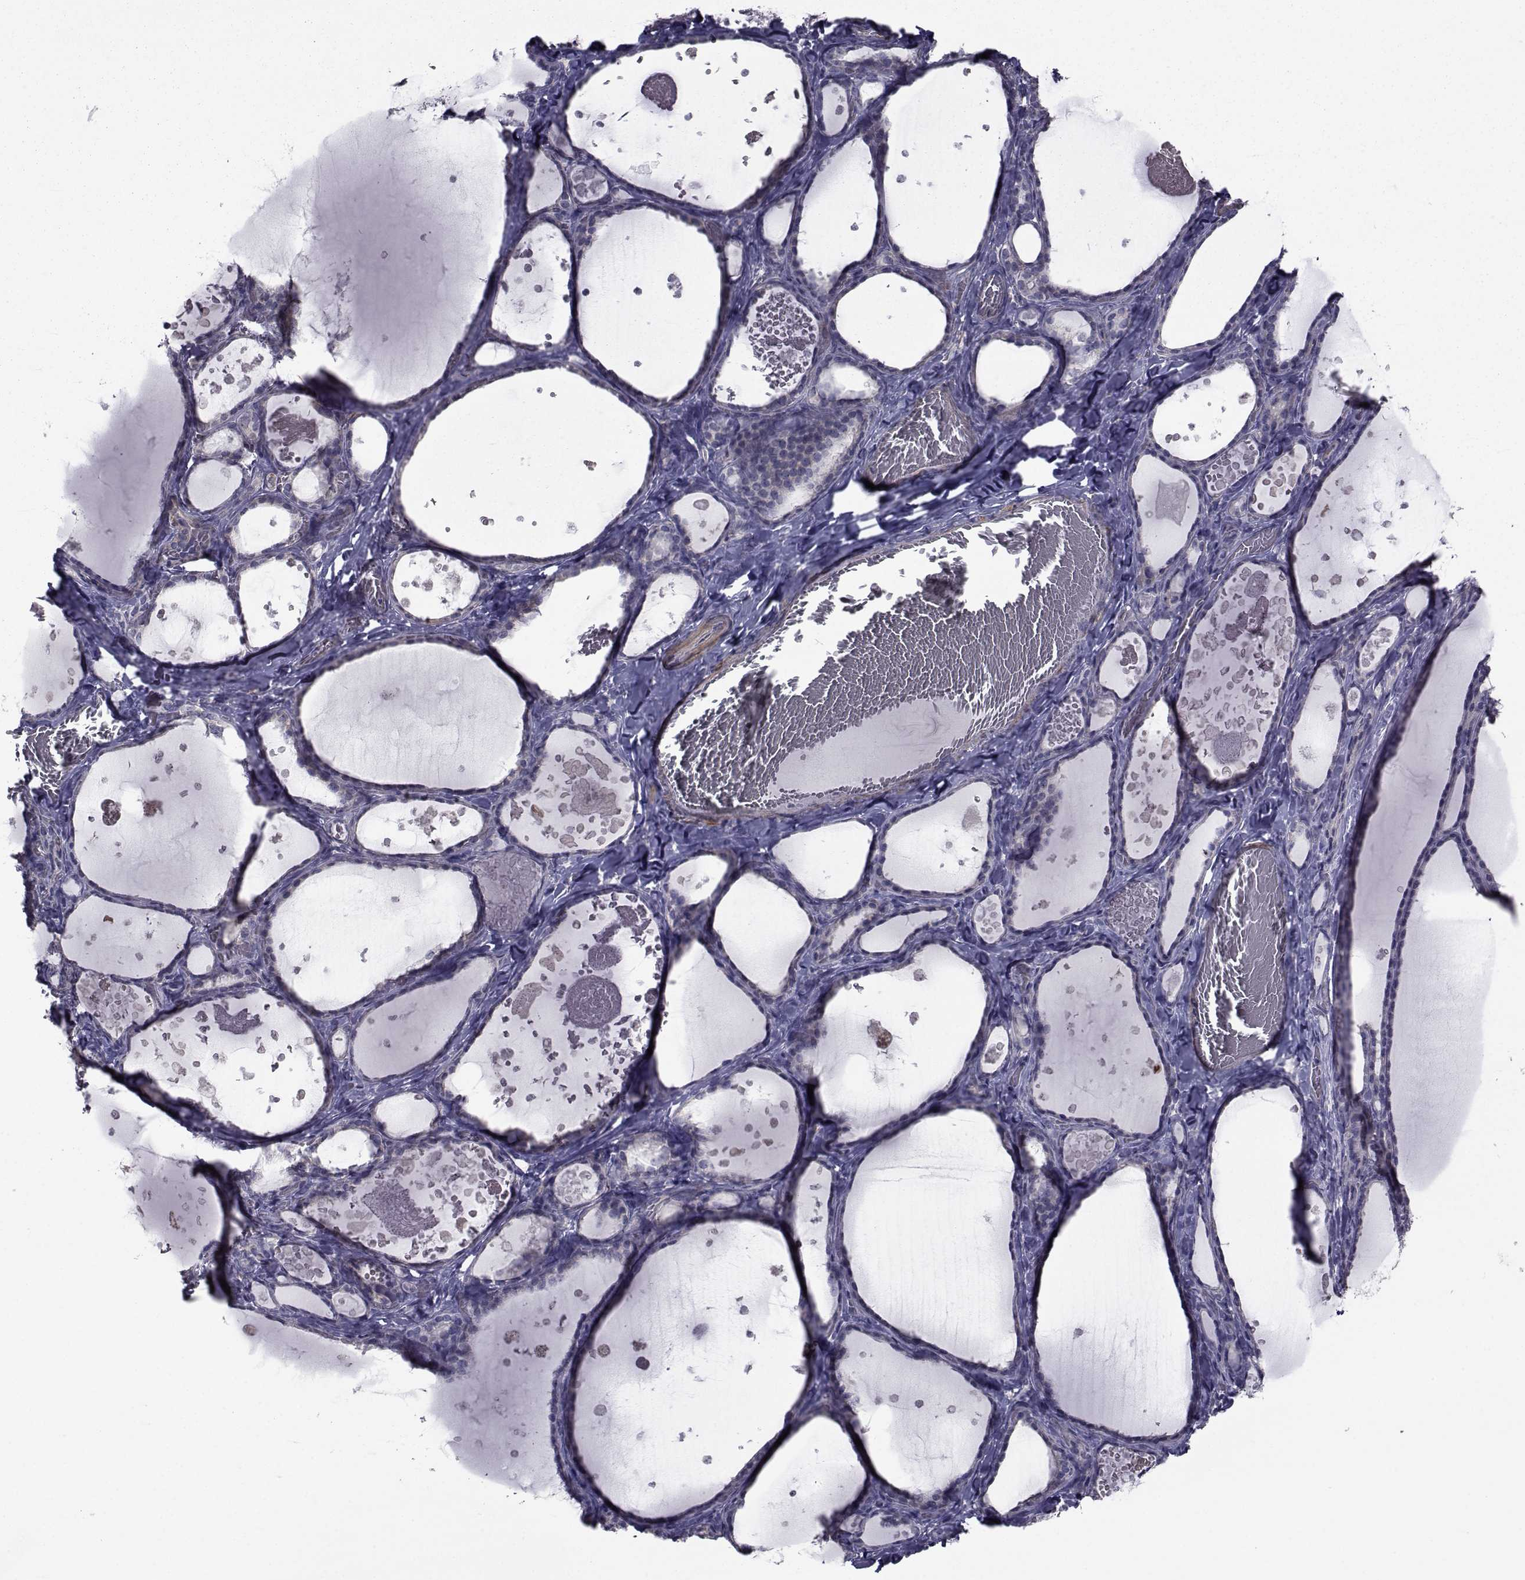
{"staining": {"intensity": "negative", "quantity": "none", "location": "none"}, "tissue": "thyroid gland", "cell_type": "Glandular cells", "image_type": "normal", "snomed": [{"axis": "morphology", "description": "Normal tissue, NOS"}, {"axis": "topography", "description": "Thyroid gland"}], "caption": "Immunohistochemistry (IHC) micrograph of benign thyroid gland: thyroid gland stained with DAB reveals no significant protein staining in glandular cells. (DAB immunohistochemistry visualized using brightfield microscopy, high magnification).", "gene": "CFAP74", "patient": {"sex": "female", "age": 56}}